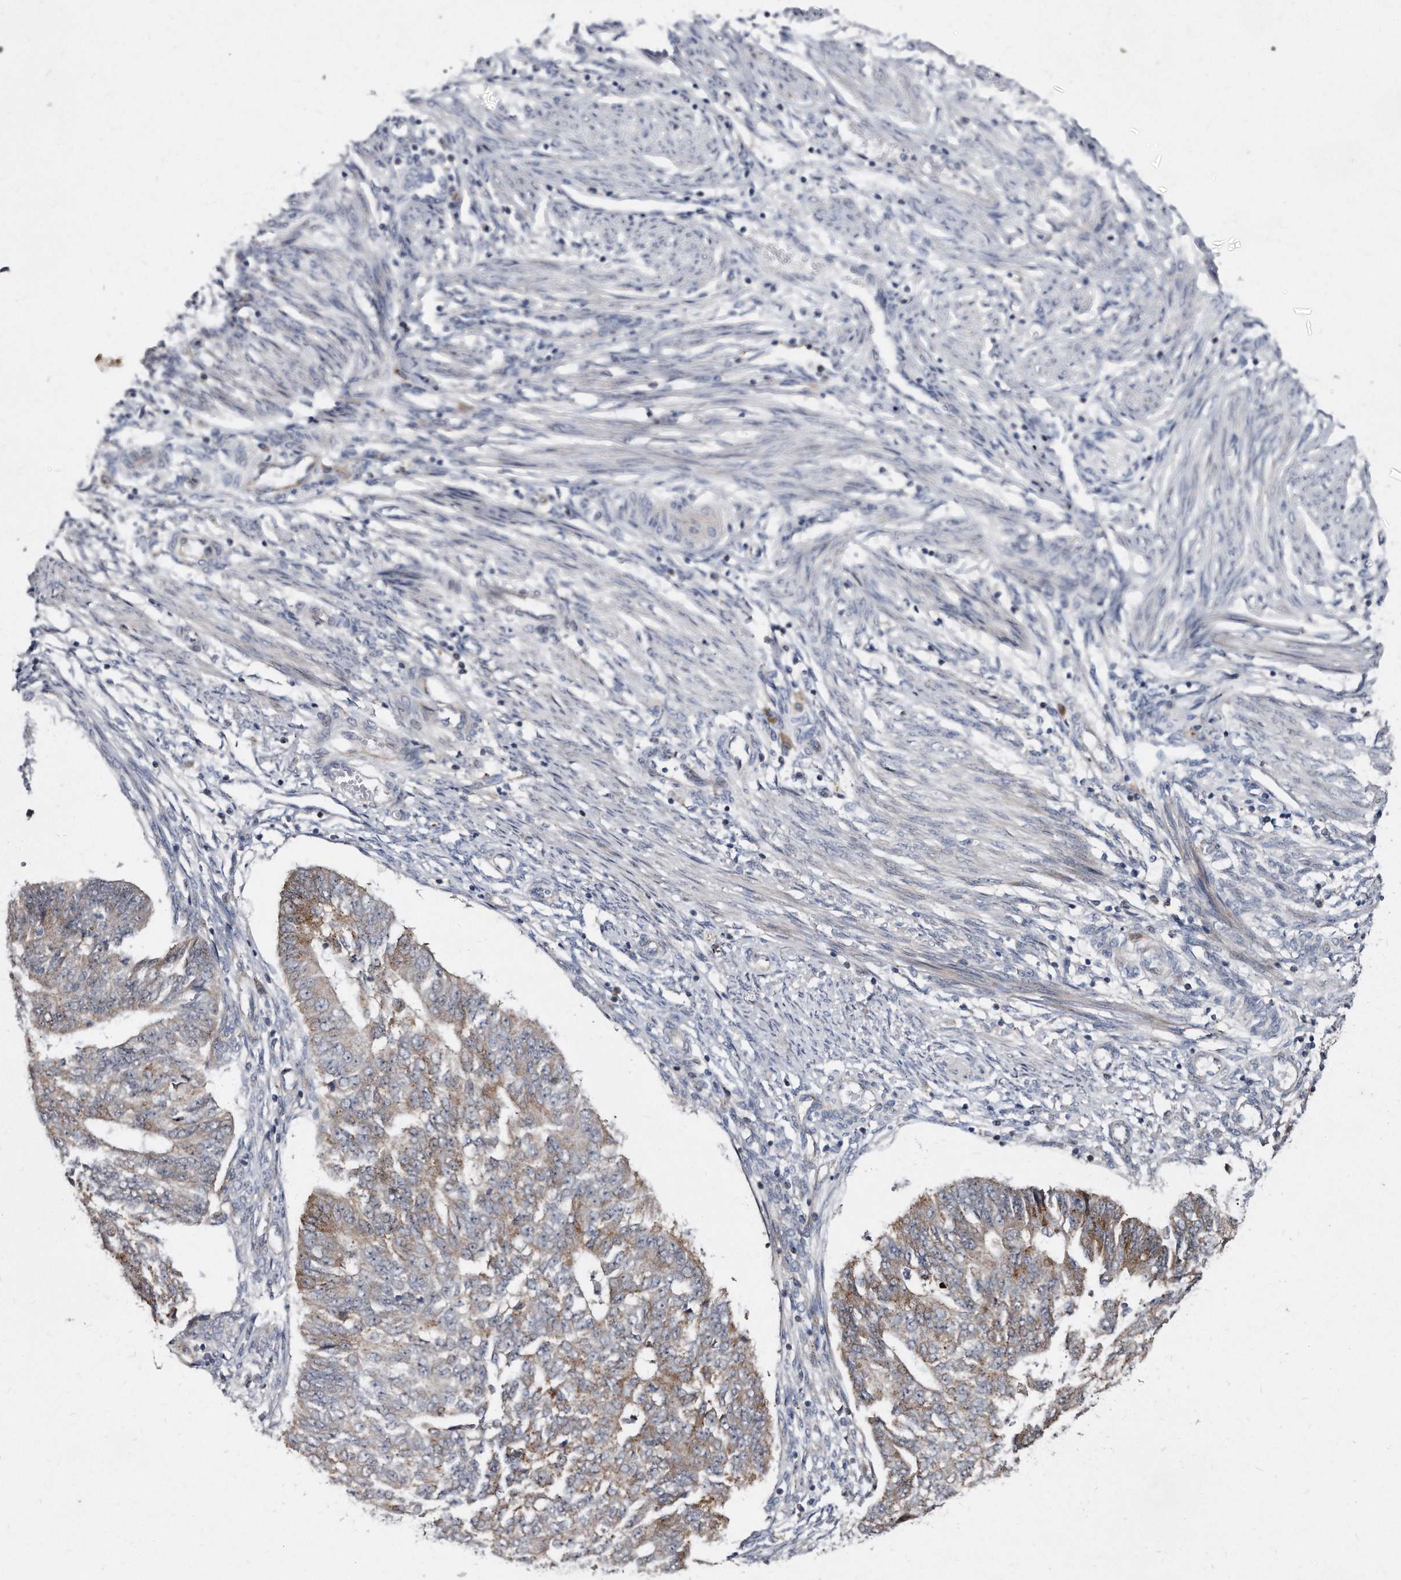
{"staining": {"intensity": "moderate", "quantity": "<25%", "location": "cytoplasmic/membranous"}, "tissue": "endometrial cancer", "cell_type": "Tumor cells", "image_type": "cancer", "snomed": [{"axis": "morphology", "description": "Adenocarcinoma, NOS"}, {"axis": "topography", "description": "Endometrium"}], "caption": "Protein expression analysis of human endometrial cancer (adenocarcinoma) reveals moderate cytoplasmic/membranous expression in approximately <25% of tumor cells.", "gene": "KLHDC3", "patient": {"sex": "female", "age": 32}}